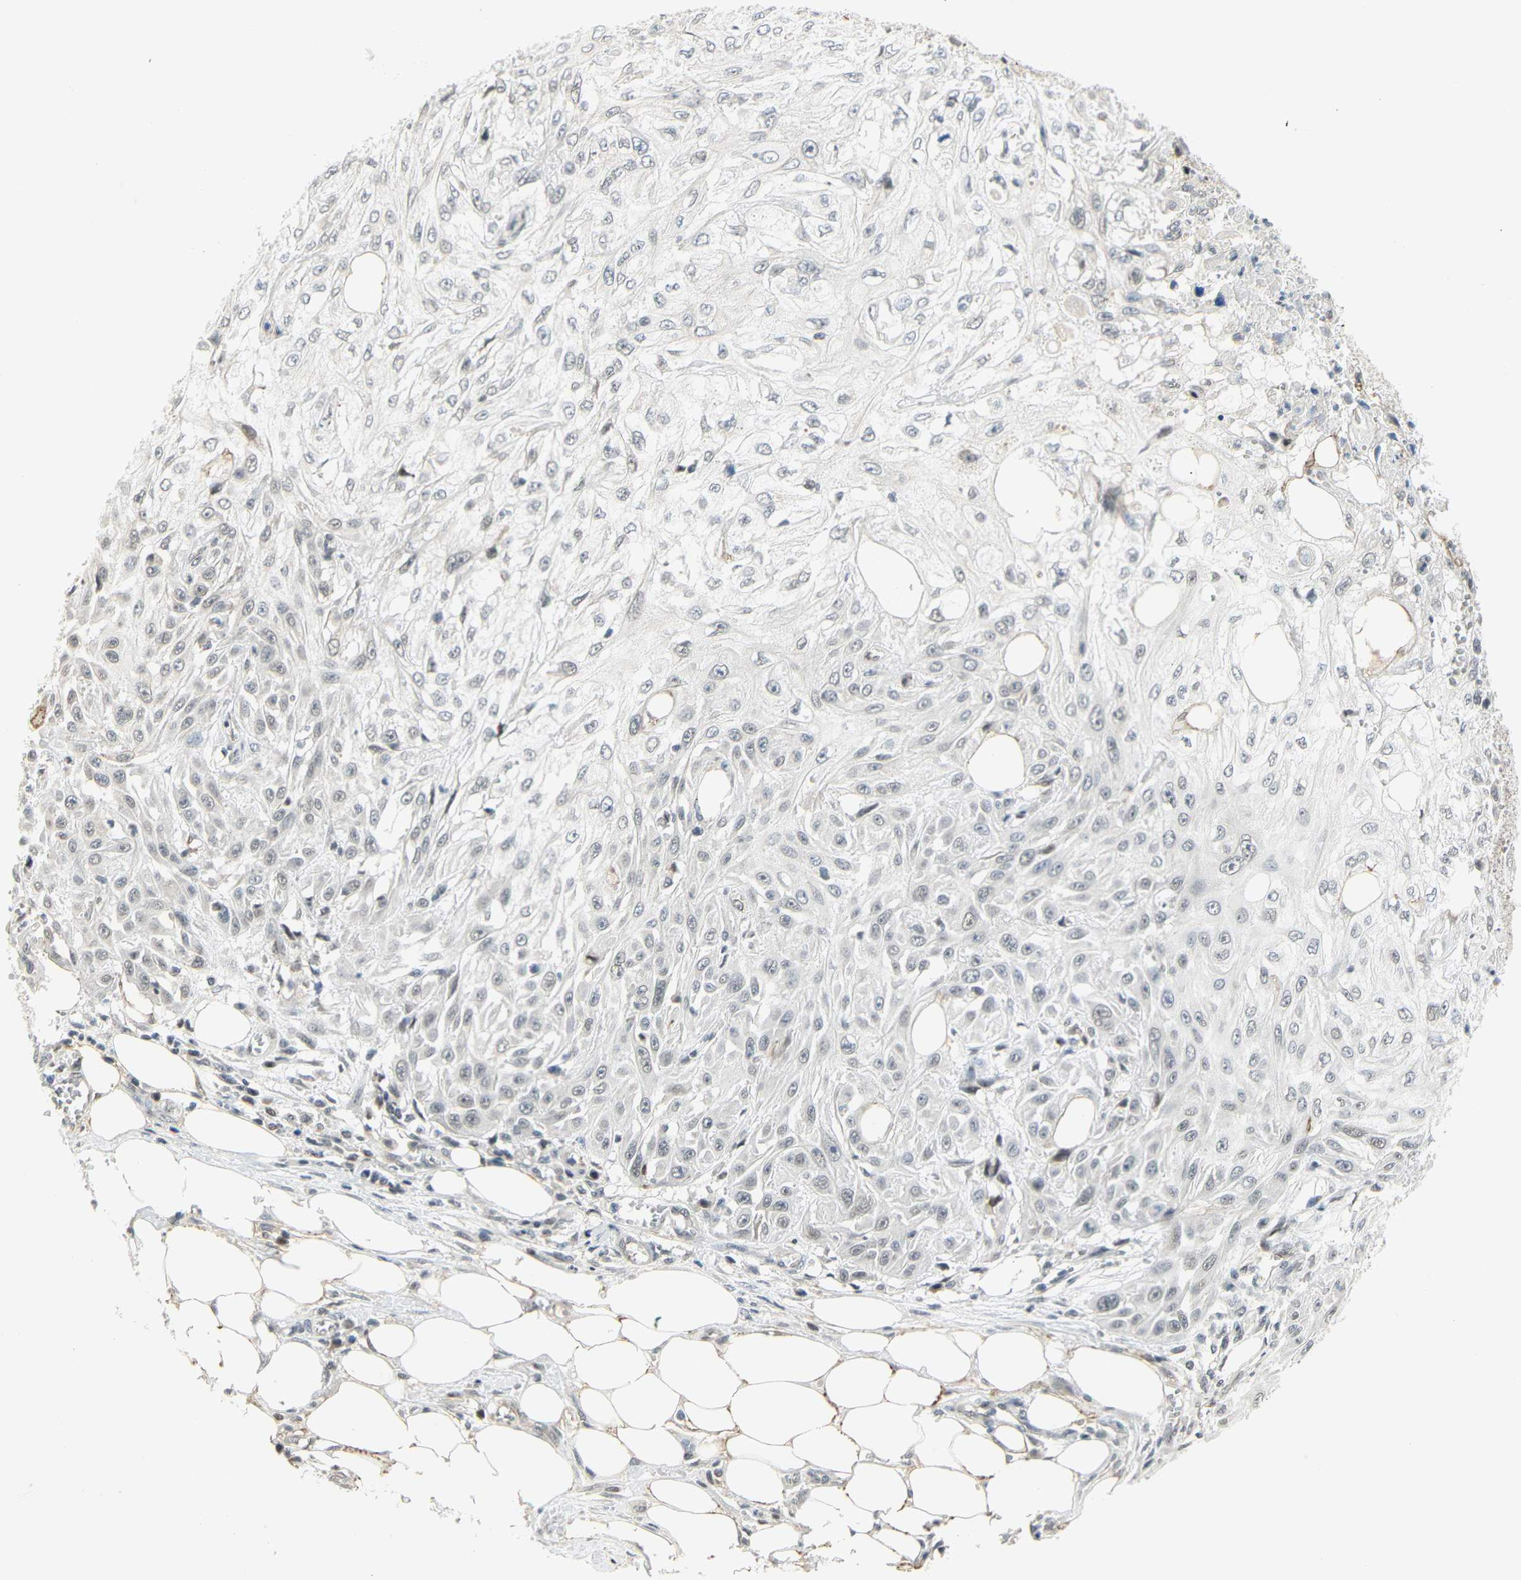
{"staining": {"intensity": "weak", "quantity": "<25%", "location": "nuclear"}, "tissue": "skin cancer", "cell_type": "Tumor cells", "image_type": "cancer", "snomed": [{"axis": "morphology", "description": "Squamous cell carcinoma, NOS"}, {"axis": "topography", "description": "Skin"}], "caption": "Image shows no protein expression in tumor cells of skin cancer (squamous cell carcinoma) tissue. (DAB (3,3'-diaminobenzidine) IHC visualized using brightfield microscopy, high magnification).", "gene": "IMPG2", "patient": {"sex": "male", "age": 75}}